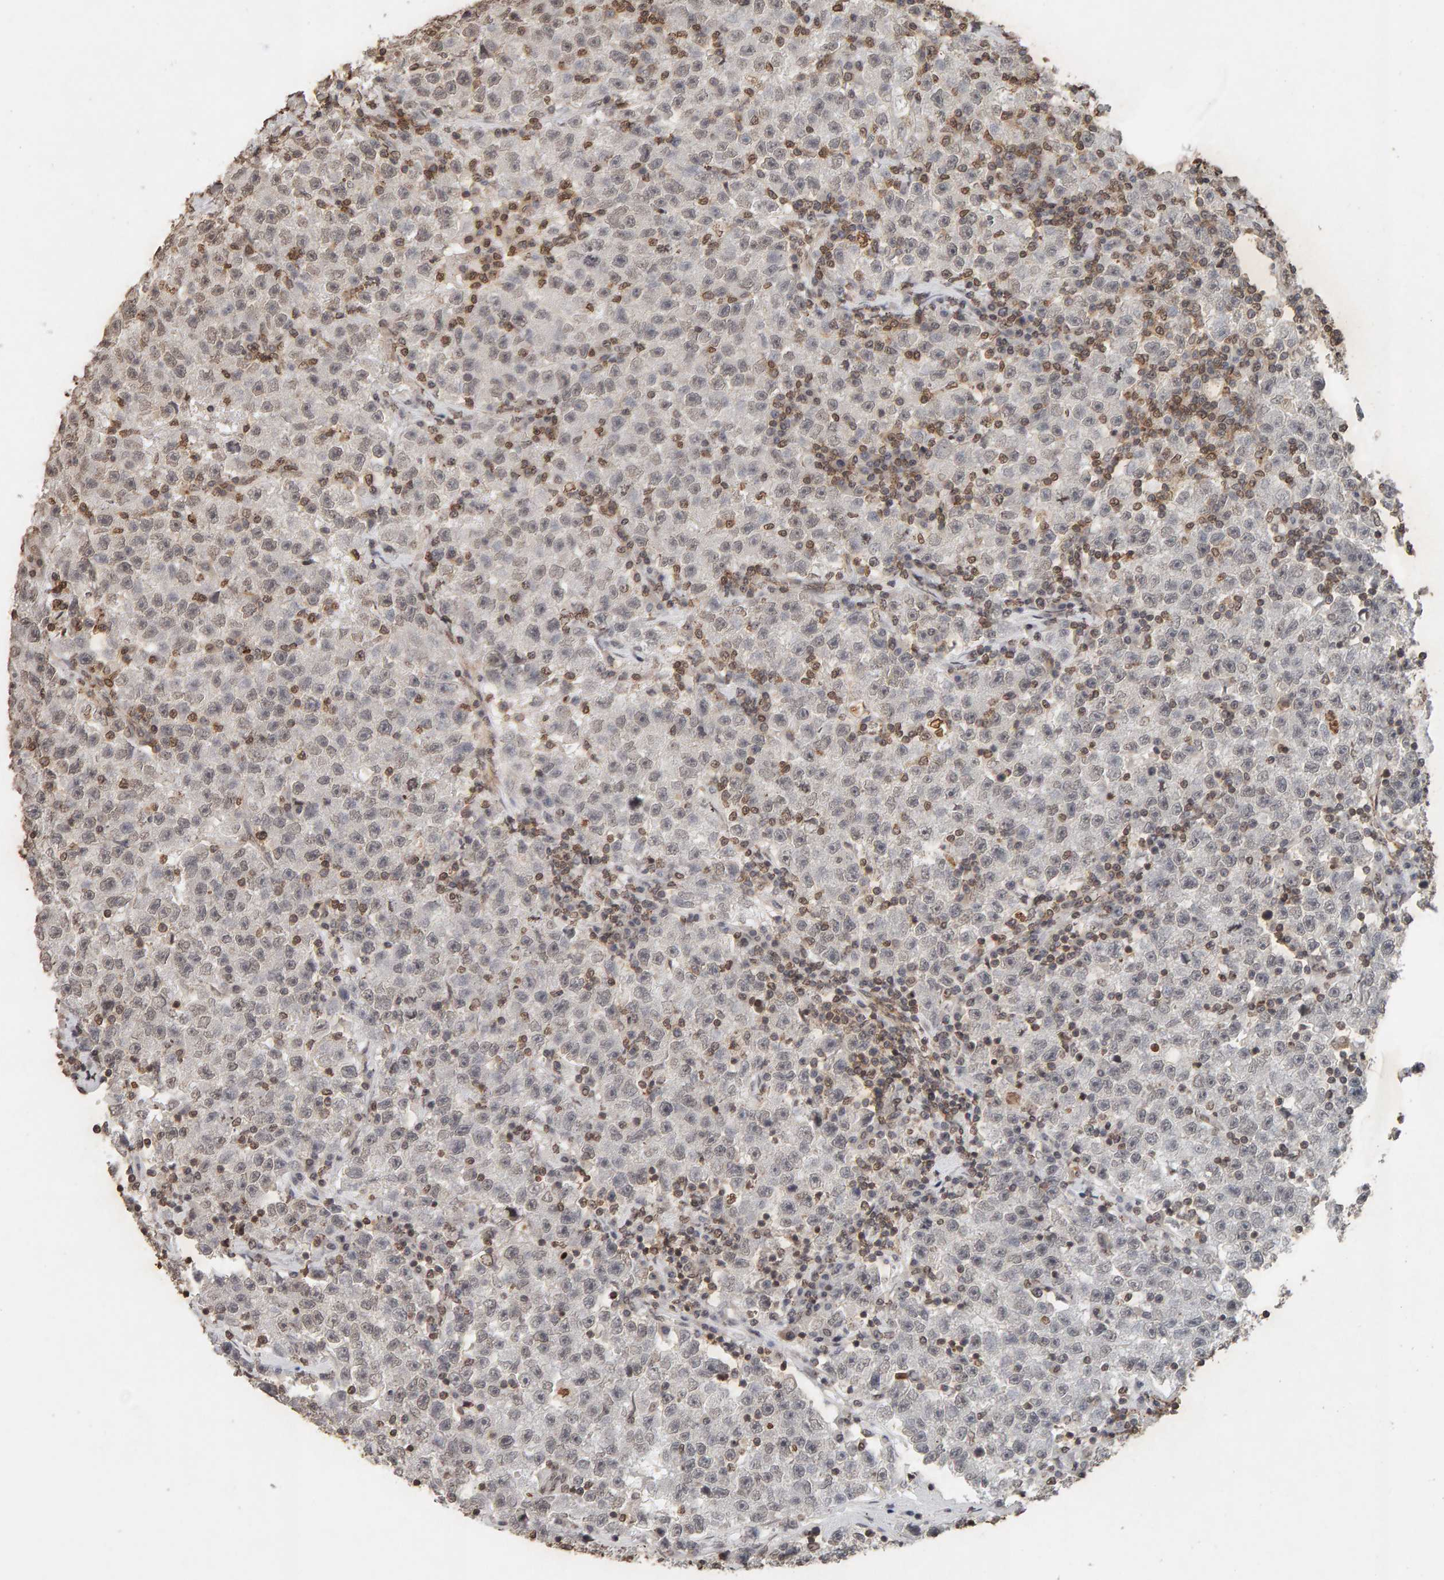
{"staining": {"intensity": "weak", "quantity": "<25%", "location": "nuclear"}, "tissue": "testis cancer", "cell_type": "Tumor cells", "image_type": "cancer", "snomed": [{"axis": "morphology", "description": "Seminoma, NOS"}, {"axis": "topography", "description": "Testis"}], "caption": "Tumor cells show no significant protein staining in testis cancer (seminoma). (DAB immunohistochemistry (IHC) with hematoxylin counter stain).", "gene": "DNAJB5", "patient": {"sex": "male", "age": 22}}